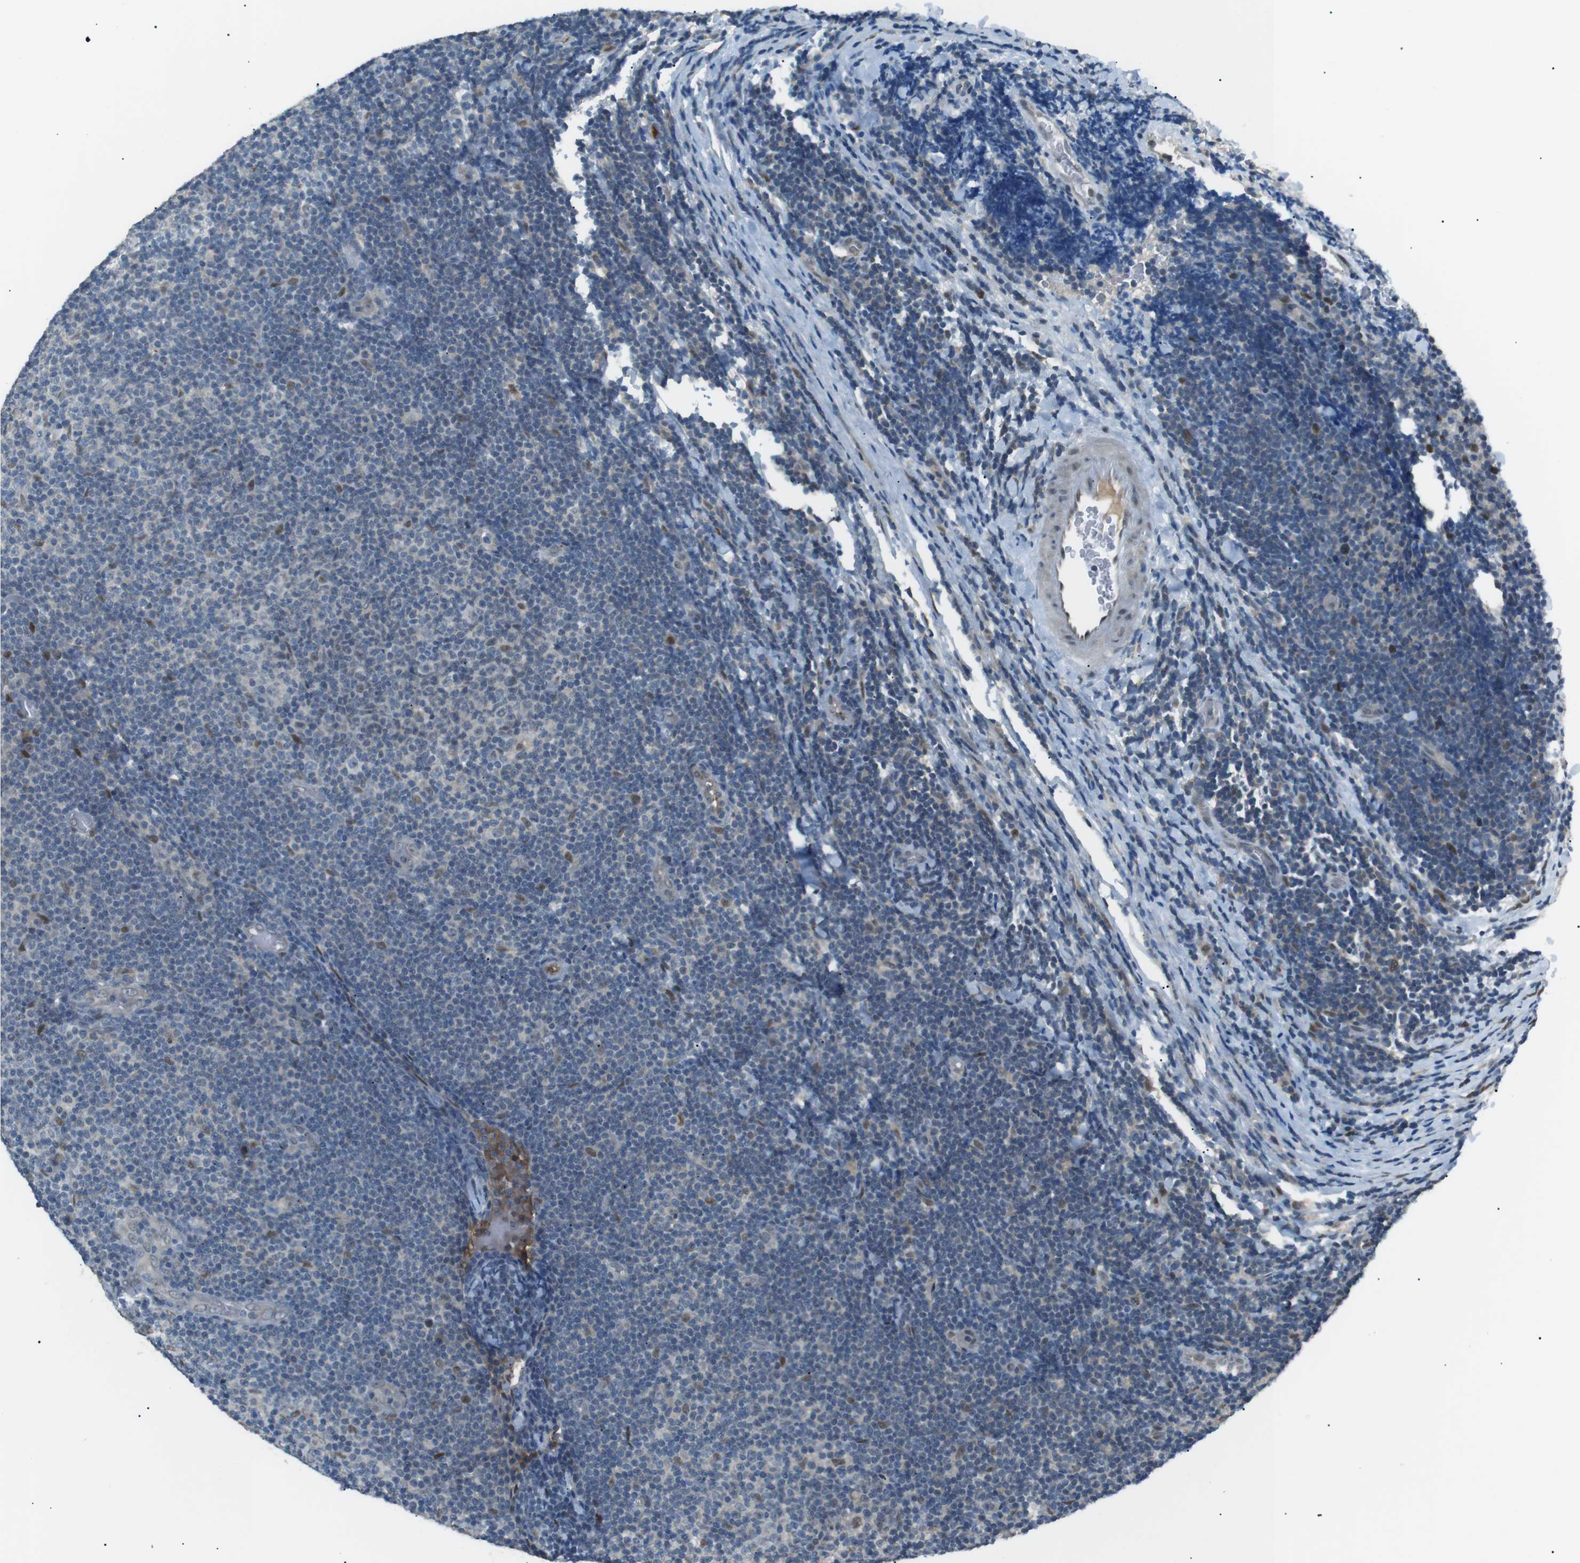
{"staining": {"intensity": "negative", "quantity": "none", "location": "none"}, "tissue": "lymphoma", "cell_type": "Tumor cells", "image_type": "cancer", "snomed": [{"axis": "morphology", "description": "Malignant lymphoma, non-Hodgkin's type, Low grade"}, {"axis": "topography", "description": "Lymph node"}], "caption": "This image is of lymphoma stained with immunohistochemistry to label a protein in brown with the nuclei are counter-stained blue. There is no positivity in tumor cells.", "gene": "SRPK2", "patient": {"sex": "male", "age": 83}}